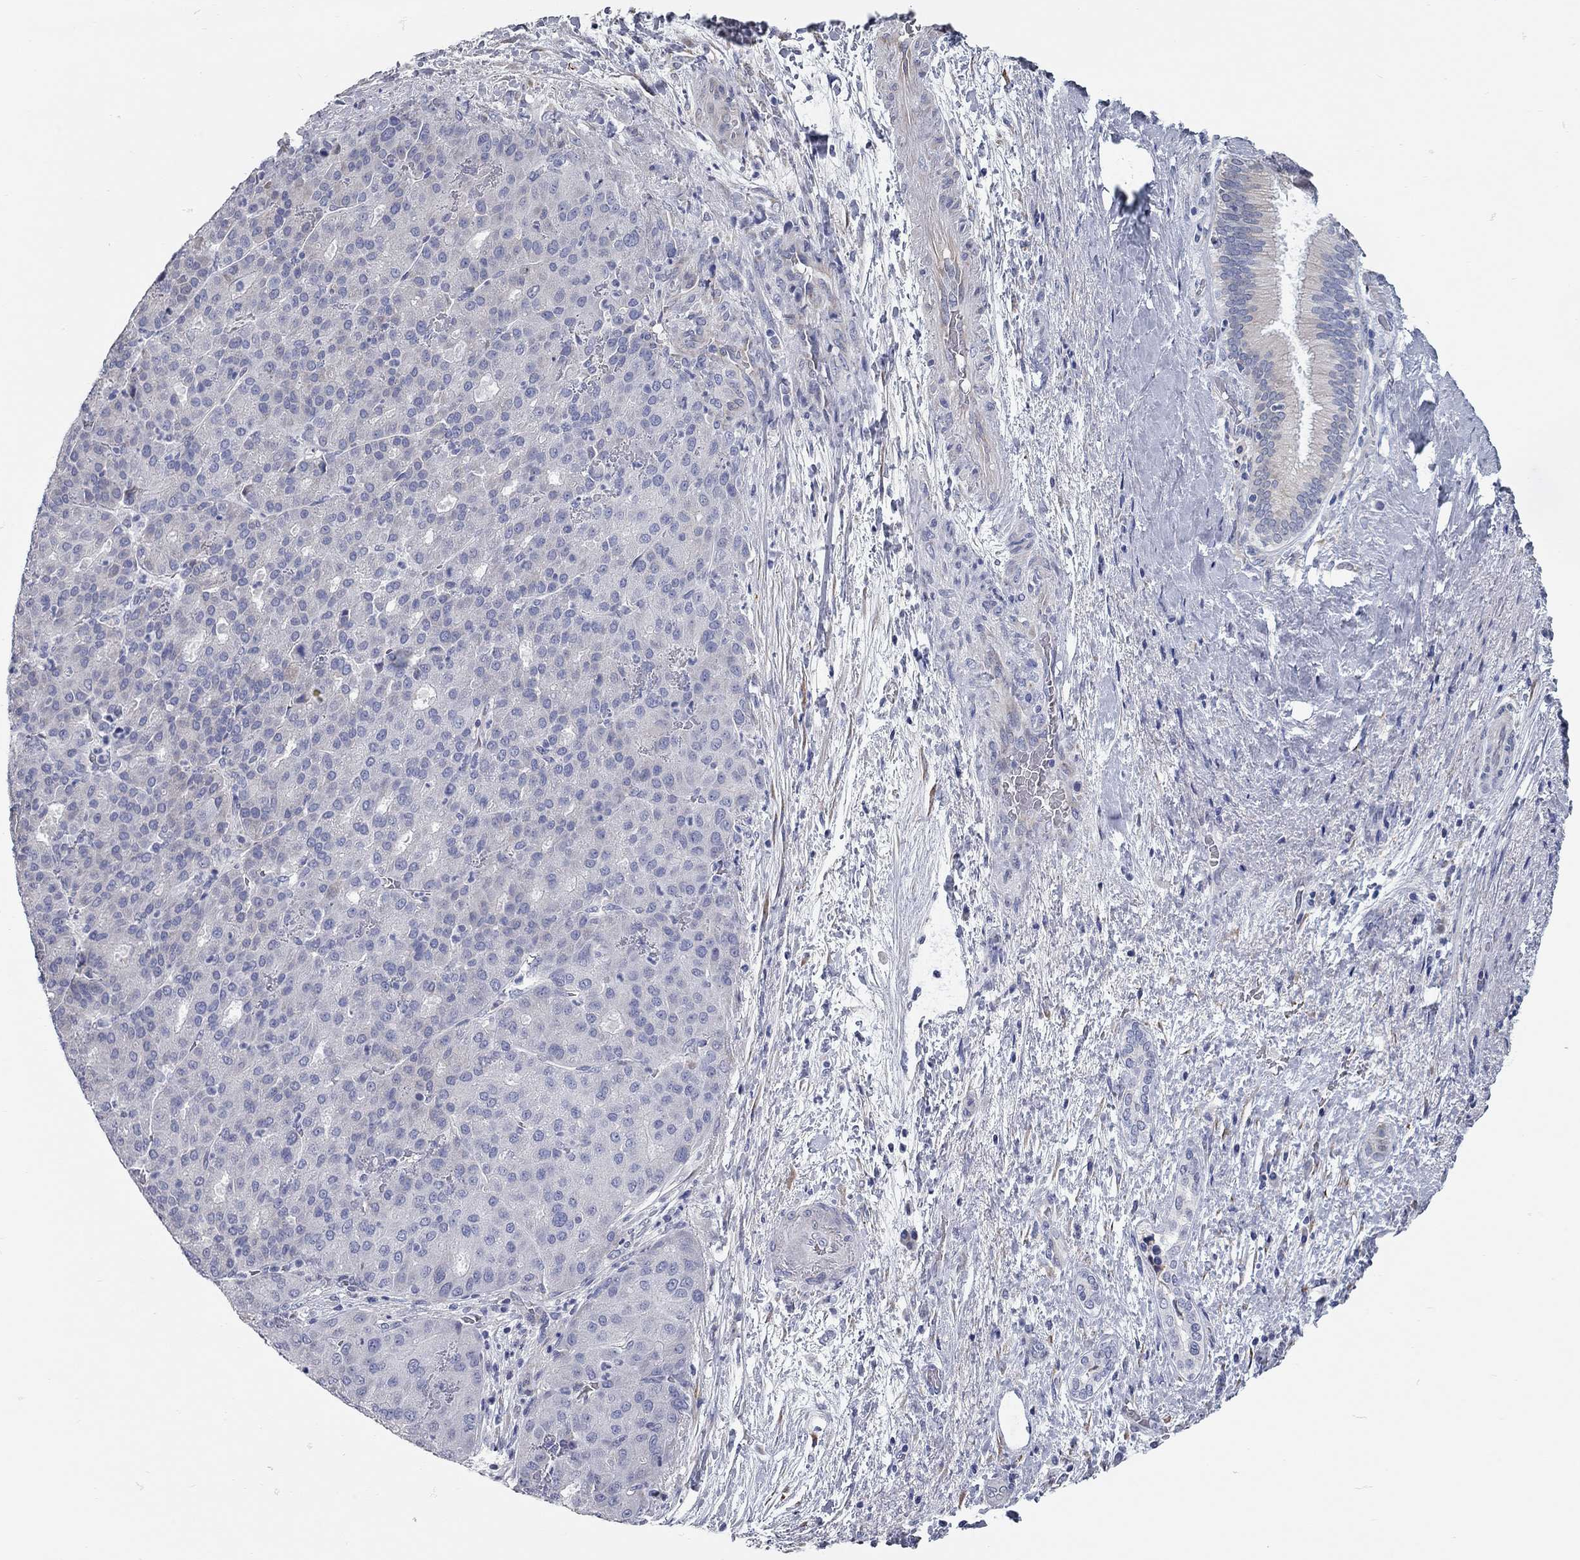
{"staining": {"intensity": "negative", "quantity": "none", "location": "none"}, "tissue": "liver cancer", "cell_type": "Tumor cells", "image_type": "cancer", "snomed": [{"axis": "morphology", "description": "Carcinoma, Hepatocellular, NOS"}, {"axis": "topography", "description": "Liver"}], "caption": "IHC histopathology image of neoplastic tissue: human hepatocellular carcinoma (liver) stained with DAB shows no significant protein staining in tumor cells.", "gene": "XAGE2", "patient": {"sex": "male", "age": 65}}